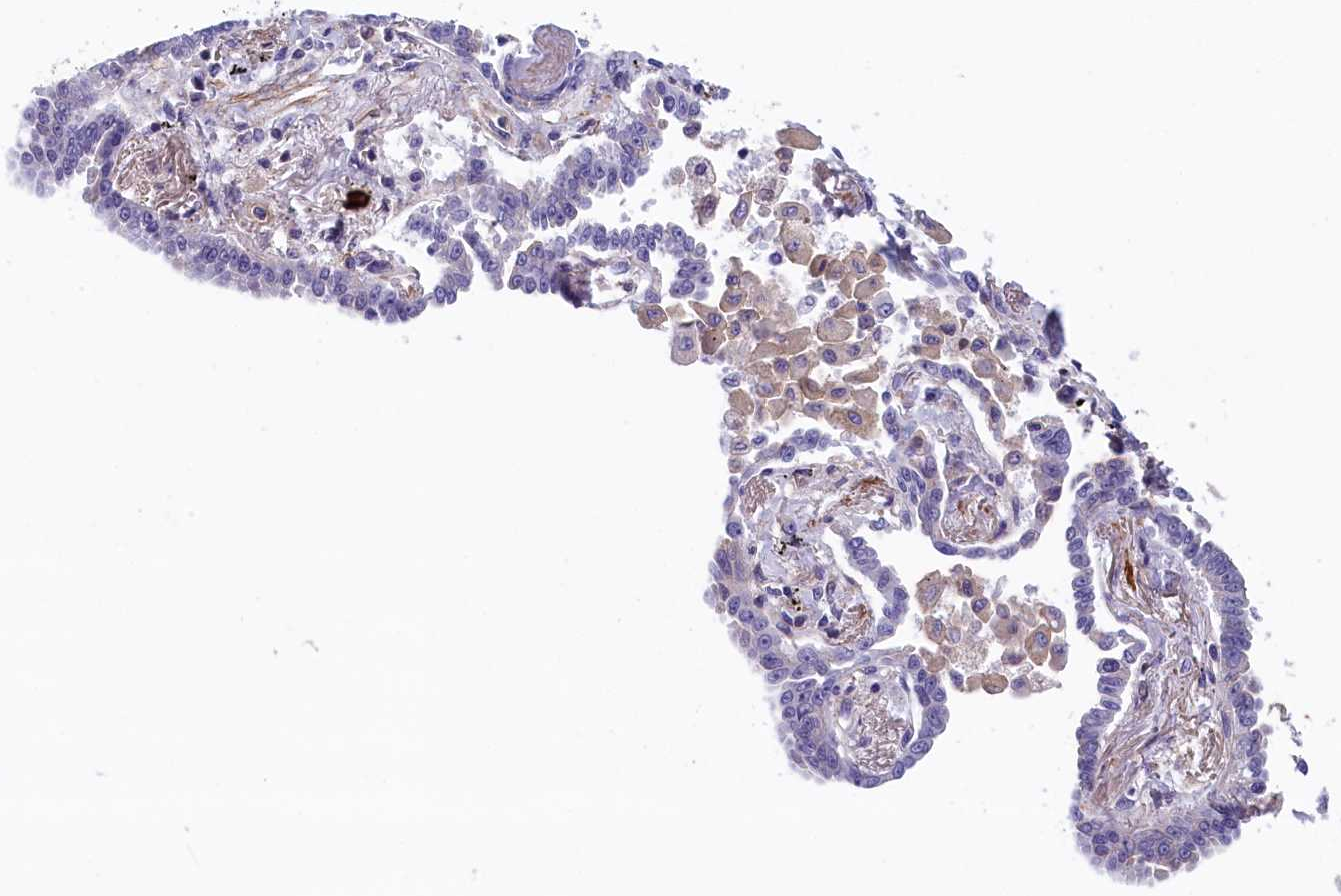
{"staining": {"intensity": "negative", "quantity": "none", "location": "none"}, "tissue": "lung cancer", "cell_type": "Tumor cells", "image_type": "cancer", "snomed": [{"axis": "morphology", "description": "Adenocarcinoma, NOS"}, {"axis": "topography", "description": "Lung"}], "caption": "This is an IHC histopathology image of lung adenocarcinoma. There is no staining in tumor cells.", "gene": "BCL2L13", "patient": {"sex": "male", "age": 67}}